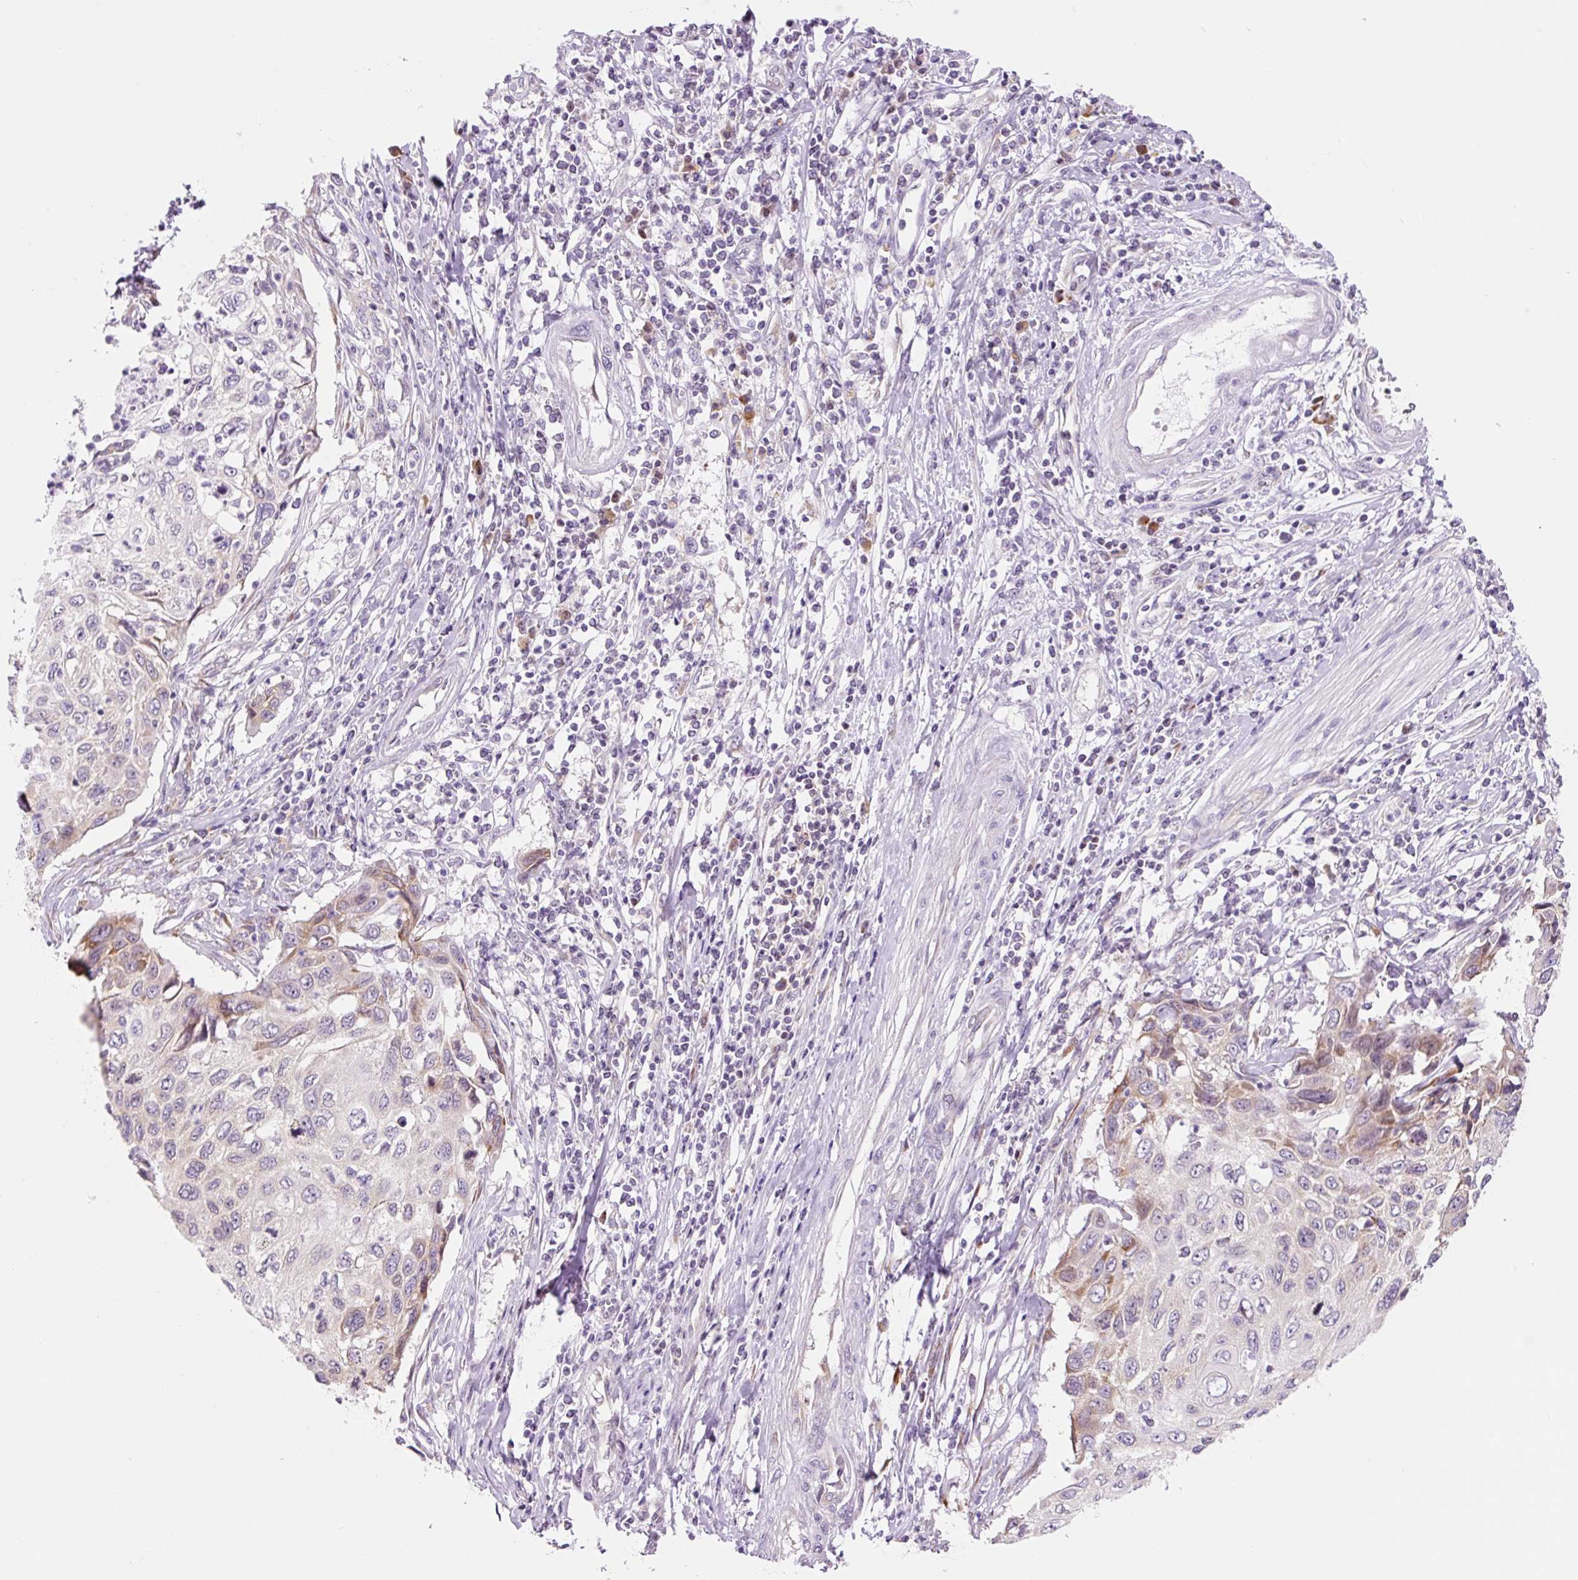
{"staining": {"intensity": "weak", "quantity": "<25%", "location": "cytoplasmic/membranous"}, "tissue": "cervical cancer", "cell_type": "Tumor cells", "image_type": "cancer", "snomed": [{"axis": "morphology", "description": "Squamous cell carcinoma, NOS"}, {"axis": "topography", "description": "Cervix"}], "caption": "Tumor cells show no significant positivity in cervical cancer.", "gene": "RPL41", "patient": {"sex": "female", "age": 70}}